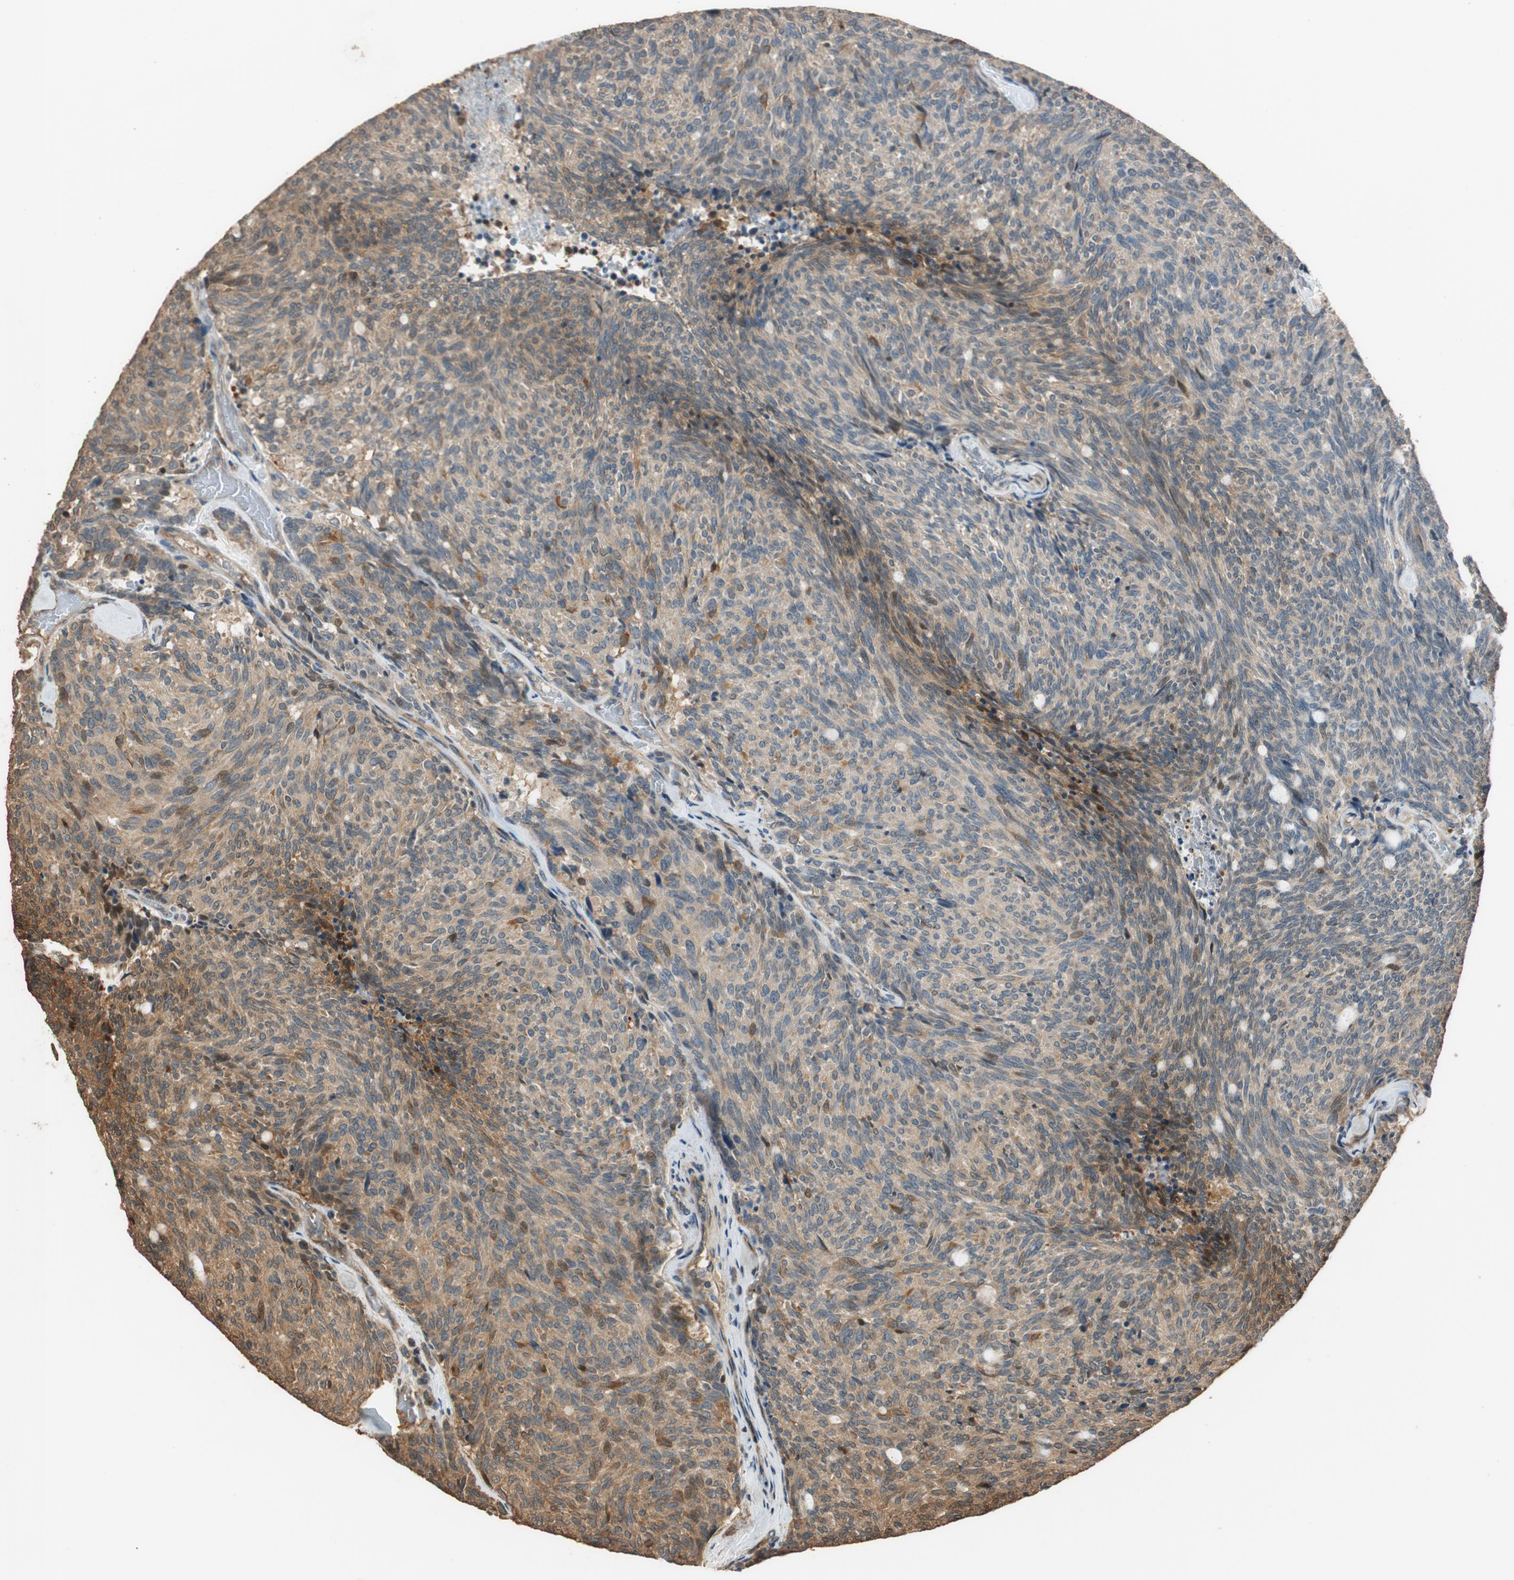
{"staining": {"intensity": "moderate", "quantity": "25%-75%", "location": "cytoplasmic/membranous,nuclear"}, "tissue": "carcinoid", "cell_type": "Tumor cells", "image_type": "cancer", "snomed": [{"axis": "morphology", "description": "Carcinoid, malignant, NOS"}, {"axis": "topography", "description": "Pancreas"}], "caption": "Immunohistochemistry of malignant carcinoid reveals medium levels of moderate cytoplasmic/membranous and nuclear positivity in about 25%-75% of tumor cells. (Brightfield microscopy of DAB IHC at high magnification).", "gene": "MST1R", "patient": {"sex": "female", "age": 54}}